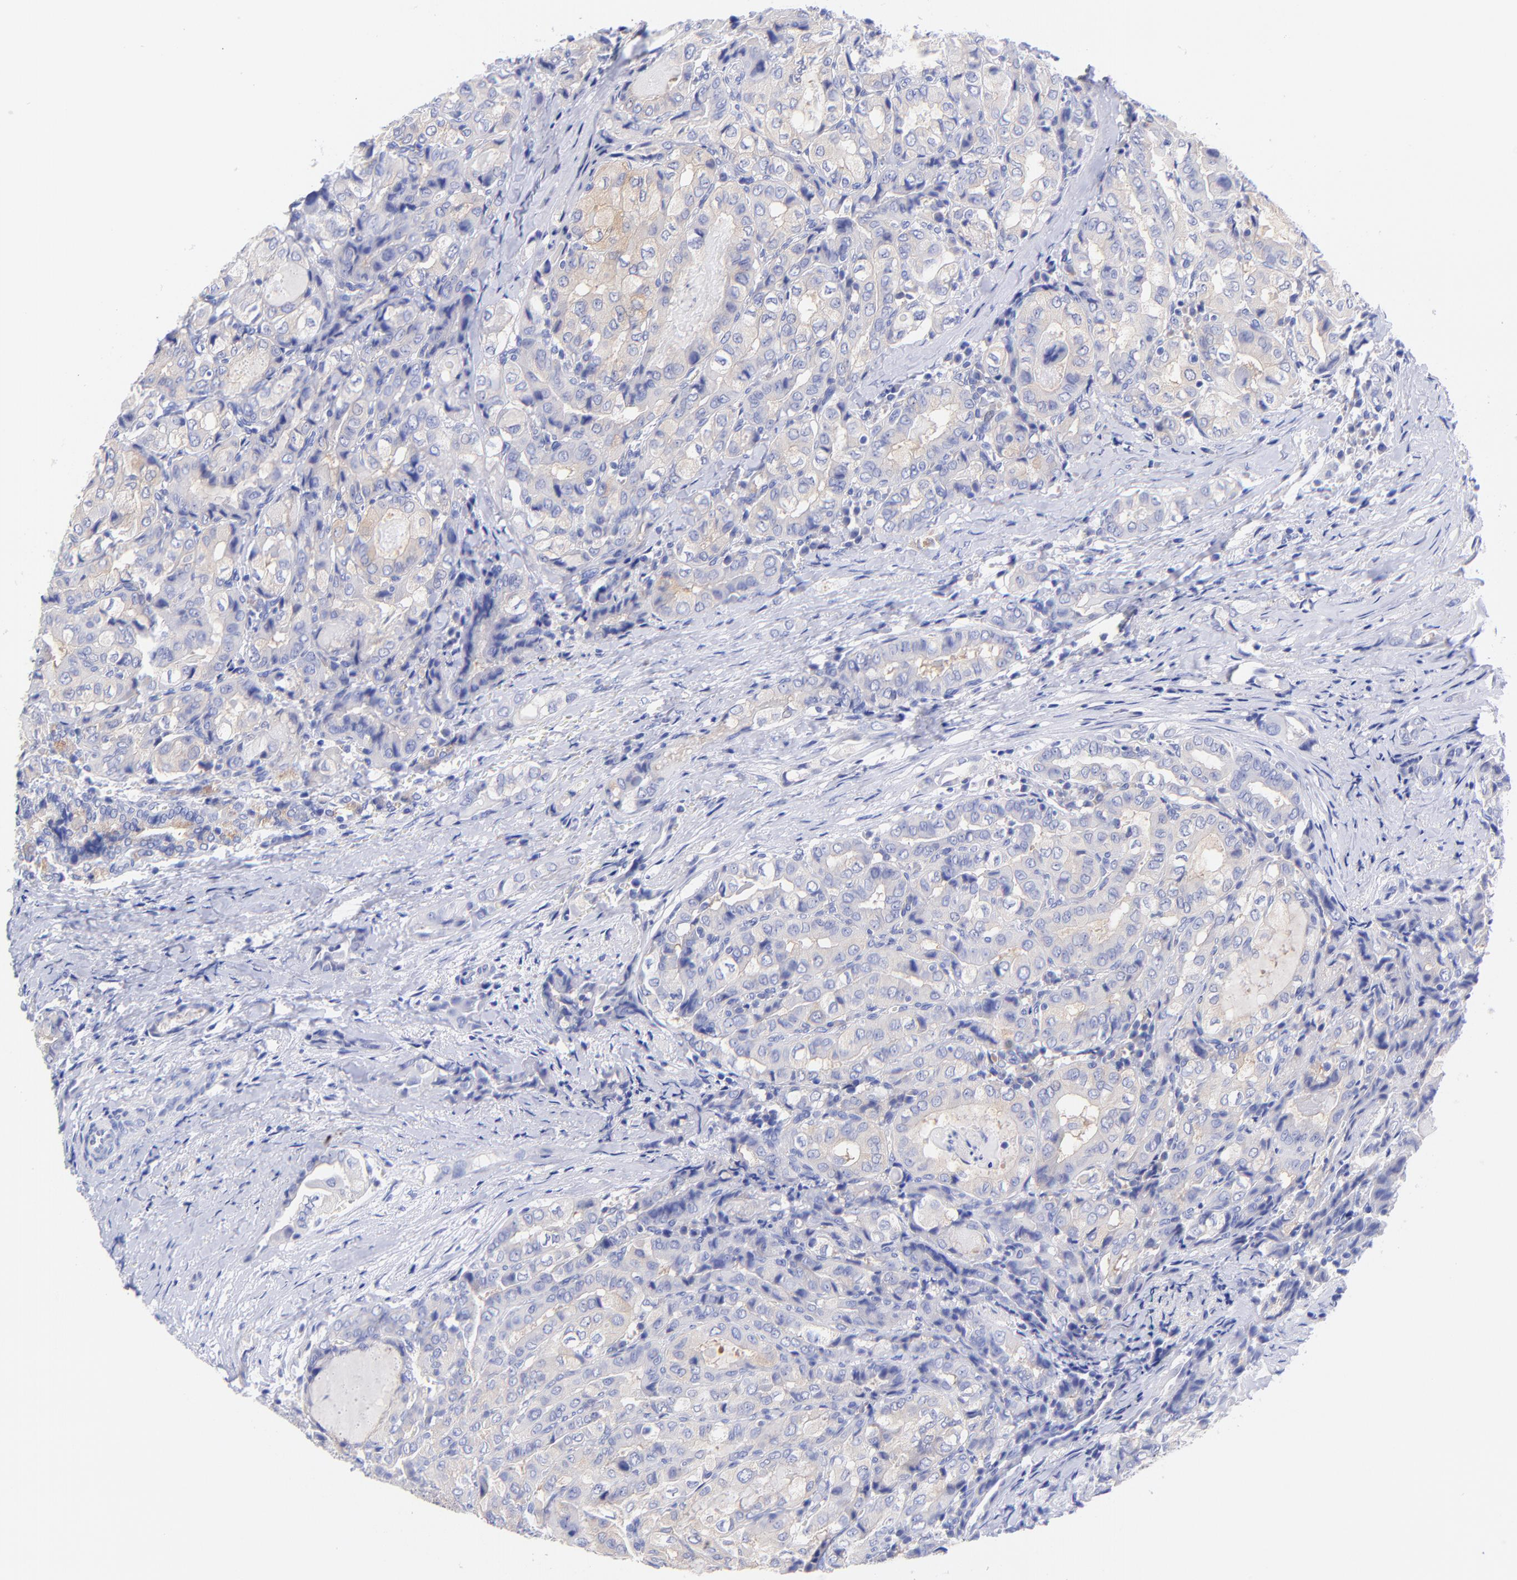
{"staining": {"intensity": "weak", "quantity": "25%-75%", "location": "cytoplasmic/membranous"}, "tissue": "thyroid cancer", "cell_type": "Tumor cells", "image_type": "cancer", "snomed": [{"axis": "morphology", "description": "Papillary adenocarcinoma, NOS"}, {"axis": "topography", "description": "Thyroid gland"}], "caption": "Tumor cells reveal low levels of weak cytoplasmic/membranous positivity in about 25%-75% of cells in human thyroid cancer (papillary adenocarcinoma).", "gene": "GPHN", "patient": {"sex": "female", "age": 71}}